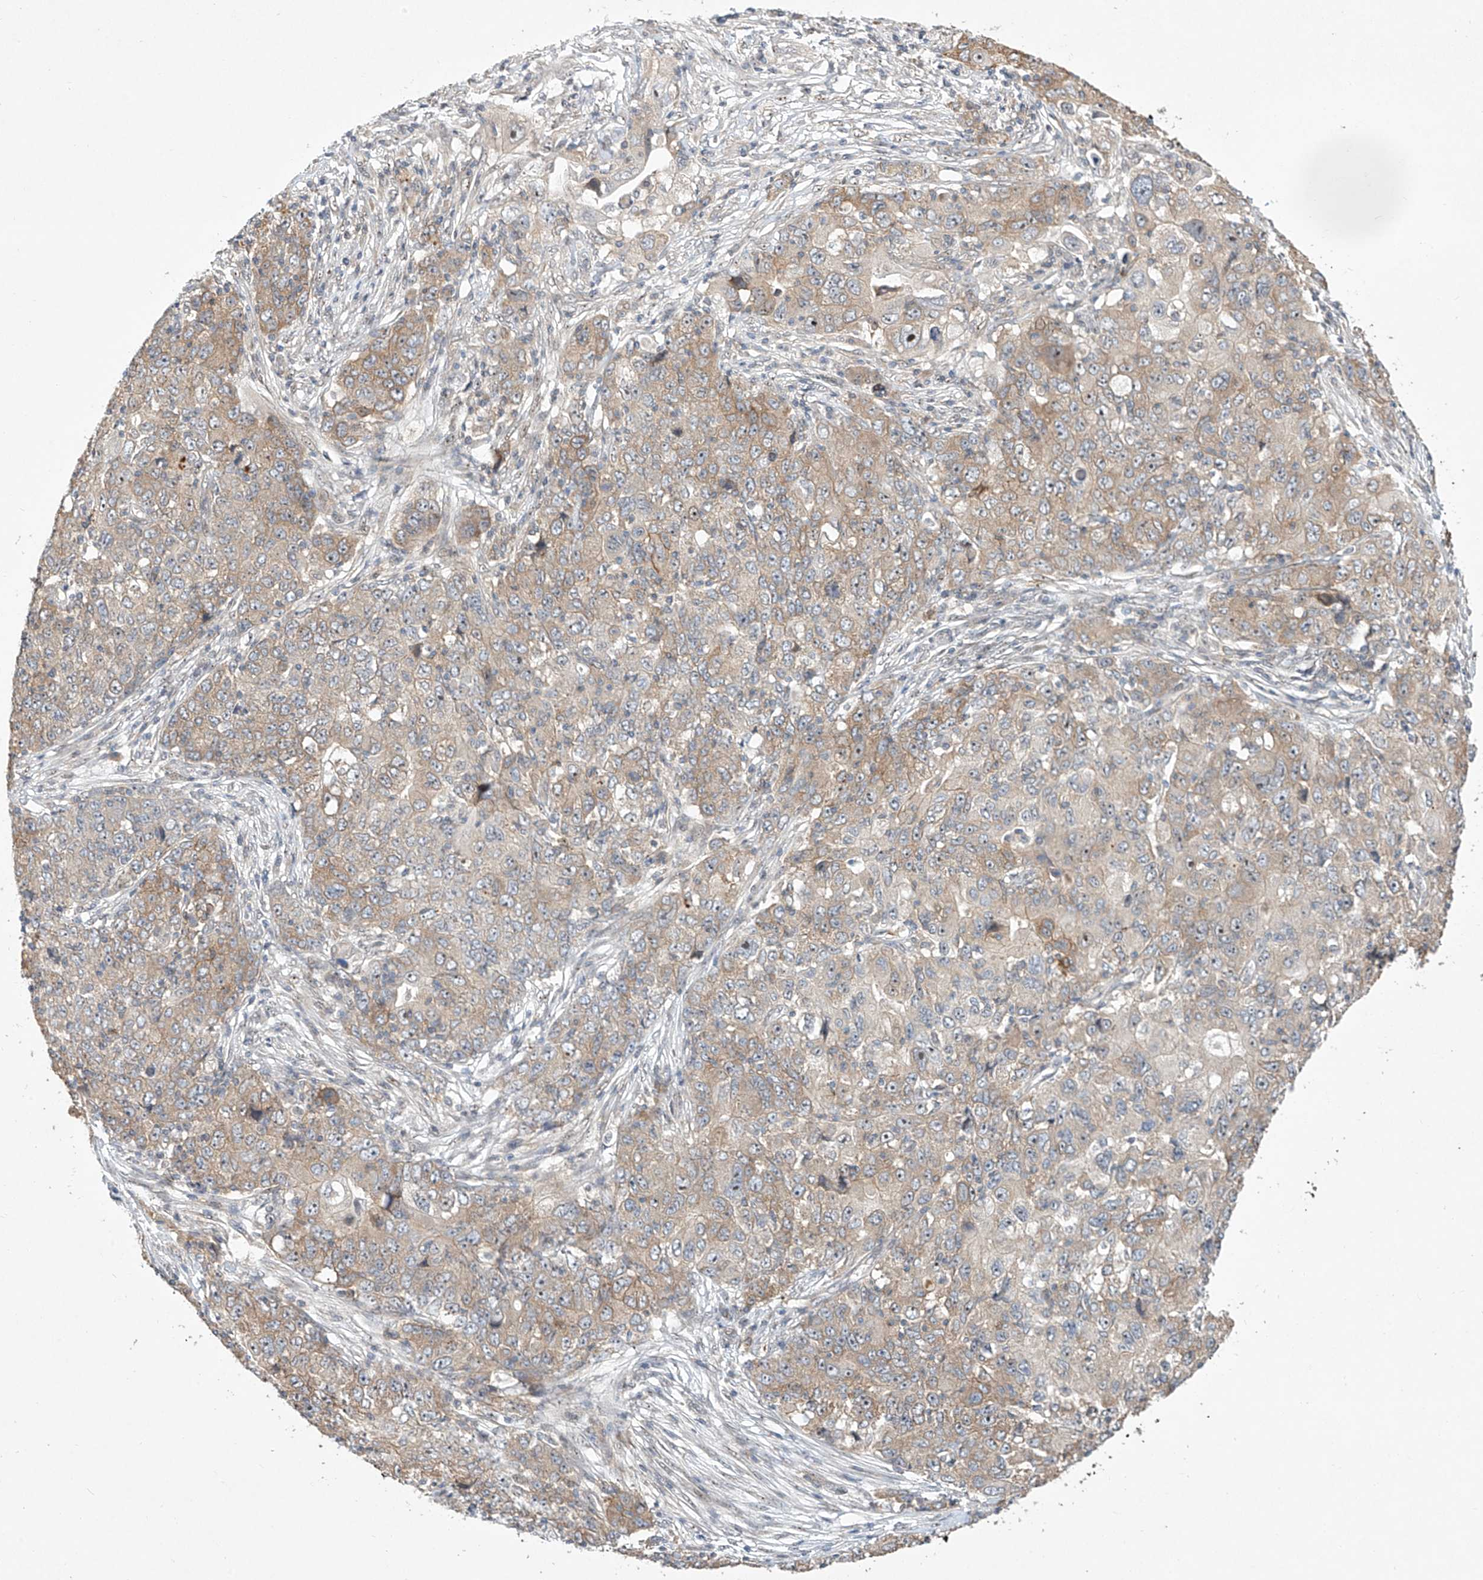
{"staining": {"intensity": "weak", "quantity": "25%-75%", "location": "cytoplasmic/membranous"}, "tissue": "ovarian cancer", "cell_type": "Tumor cells", "image_type": "cancer", "snomed": [{"axis": "morphology", "description": "Carcinoma, endometroid"}, {"axis": "topography", "description": "Ovary"}], "caption": "DAB immunohistochemical staining of human ovarian endometroid carcinoma displays weak cytoplasmic/membranous protein positivity in about 25%-75% of tumor cells. The protein is shown in brown color, while the nuclei are stained blue.", "gene": "TASP1", "patient": {"sex": "female", "age": 42}}